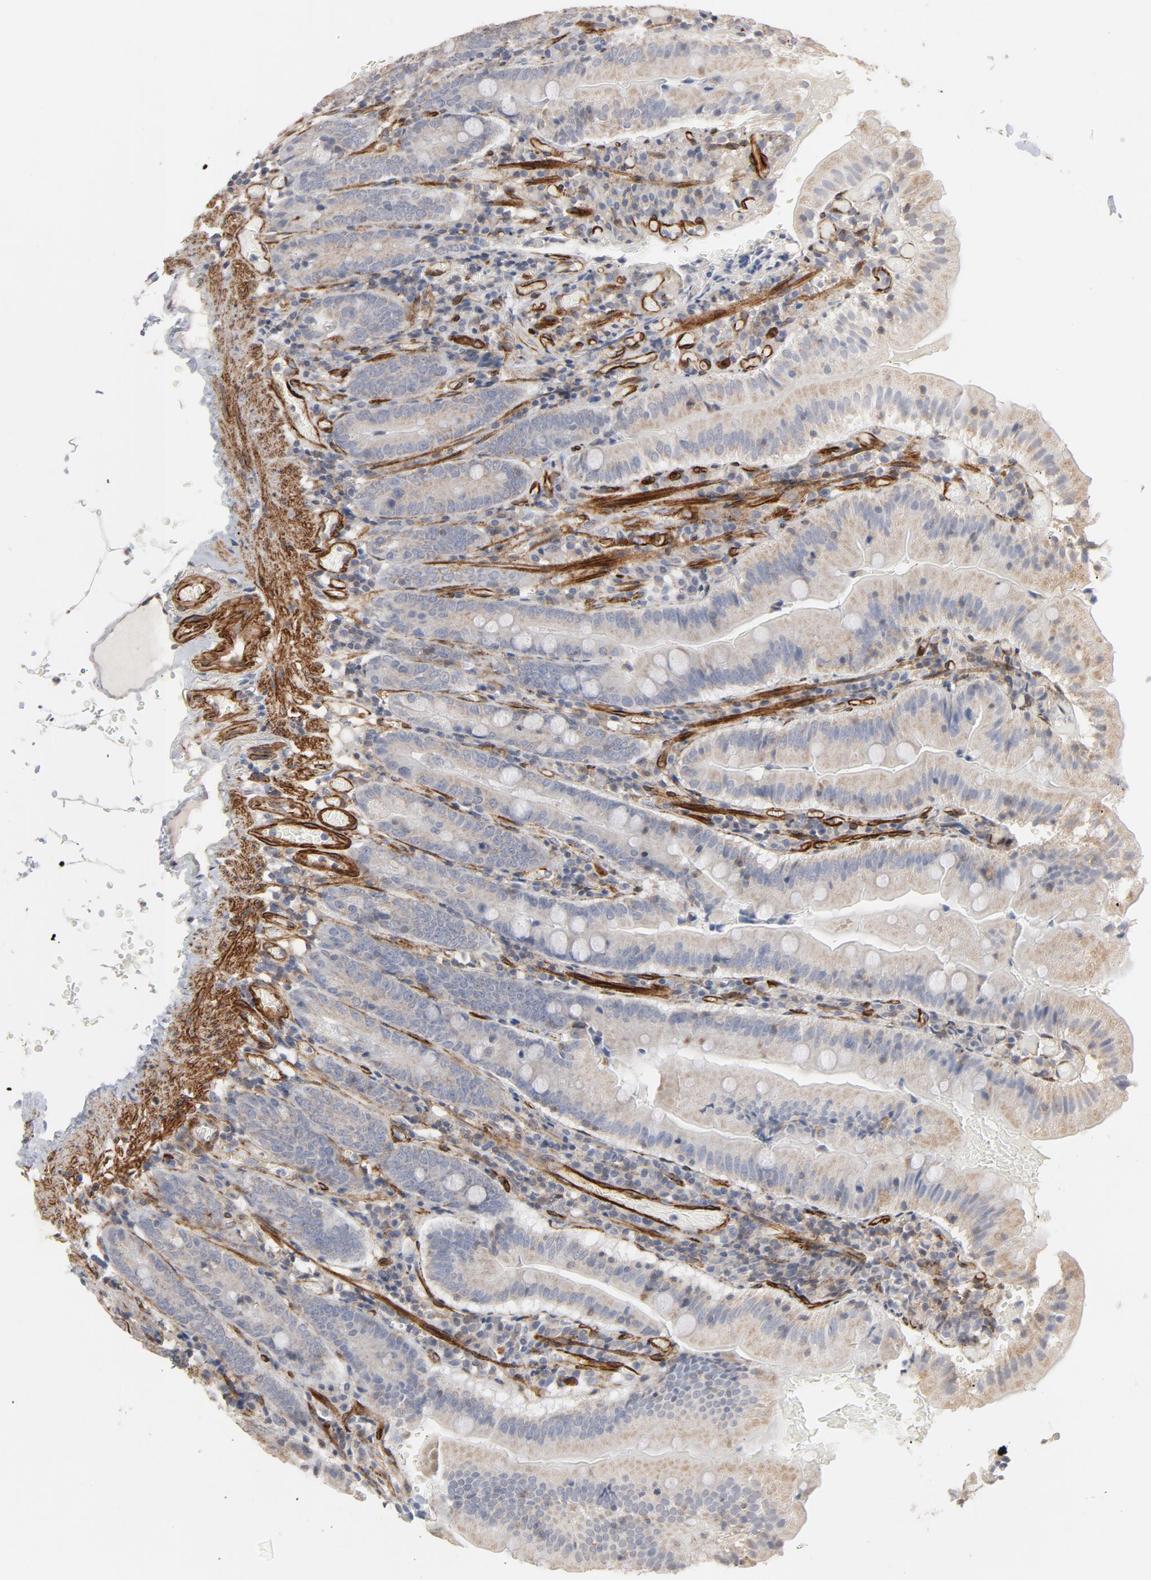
{"staining": {"intensity": "negative", "quantity": "none", "location": "none"}, "tissue": "small intestine", "cell_type": "Glandular cells", "image_type": "normal", "snomed": [{"axis": "morphology", "description": "Normal tissue, NOS"}, {"axis": "topography", "description": "Small intestine"}], "caption": "This micrograph is of unremarkable small intestine stained with immunohistochemistry to label a protein in brown with the nuclei are counter-stained blue. There is no staining in glandular cells.", "gene": "GNG2", "patient": {"sex": "male", "age": 71}}